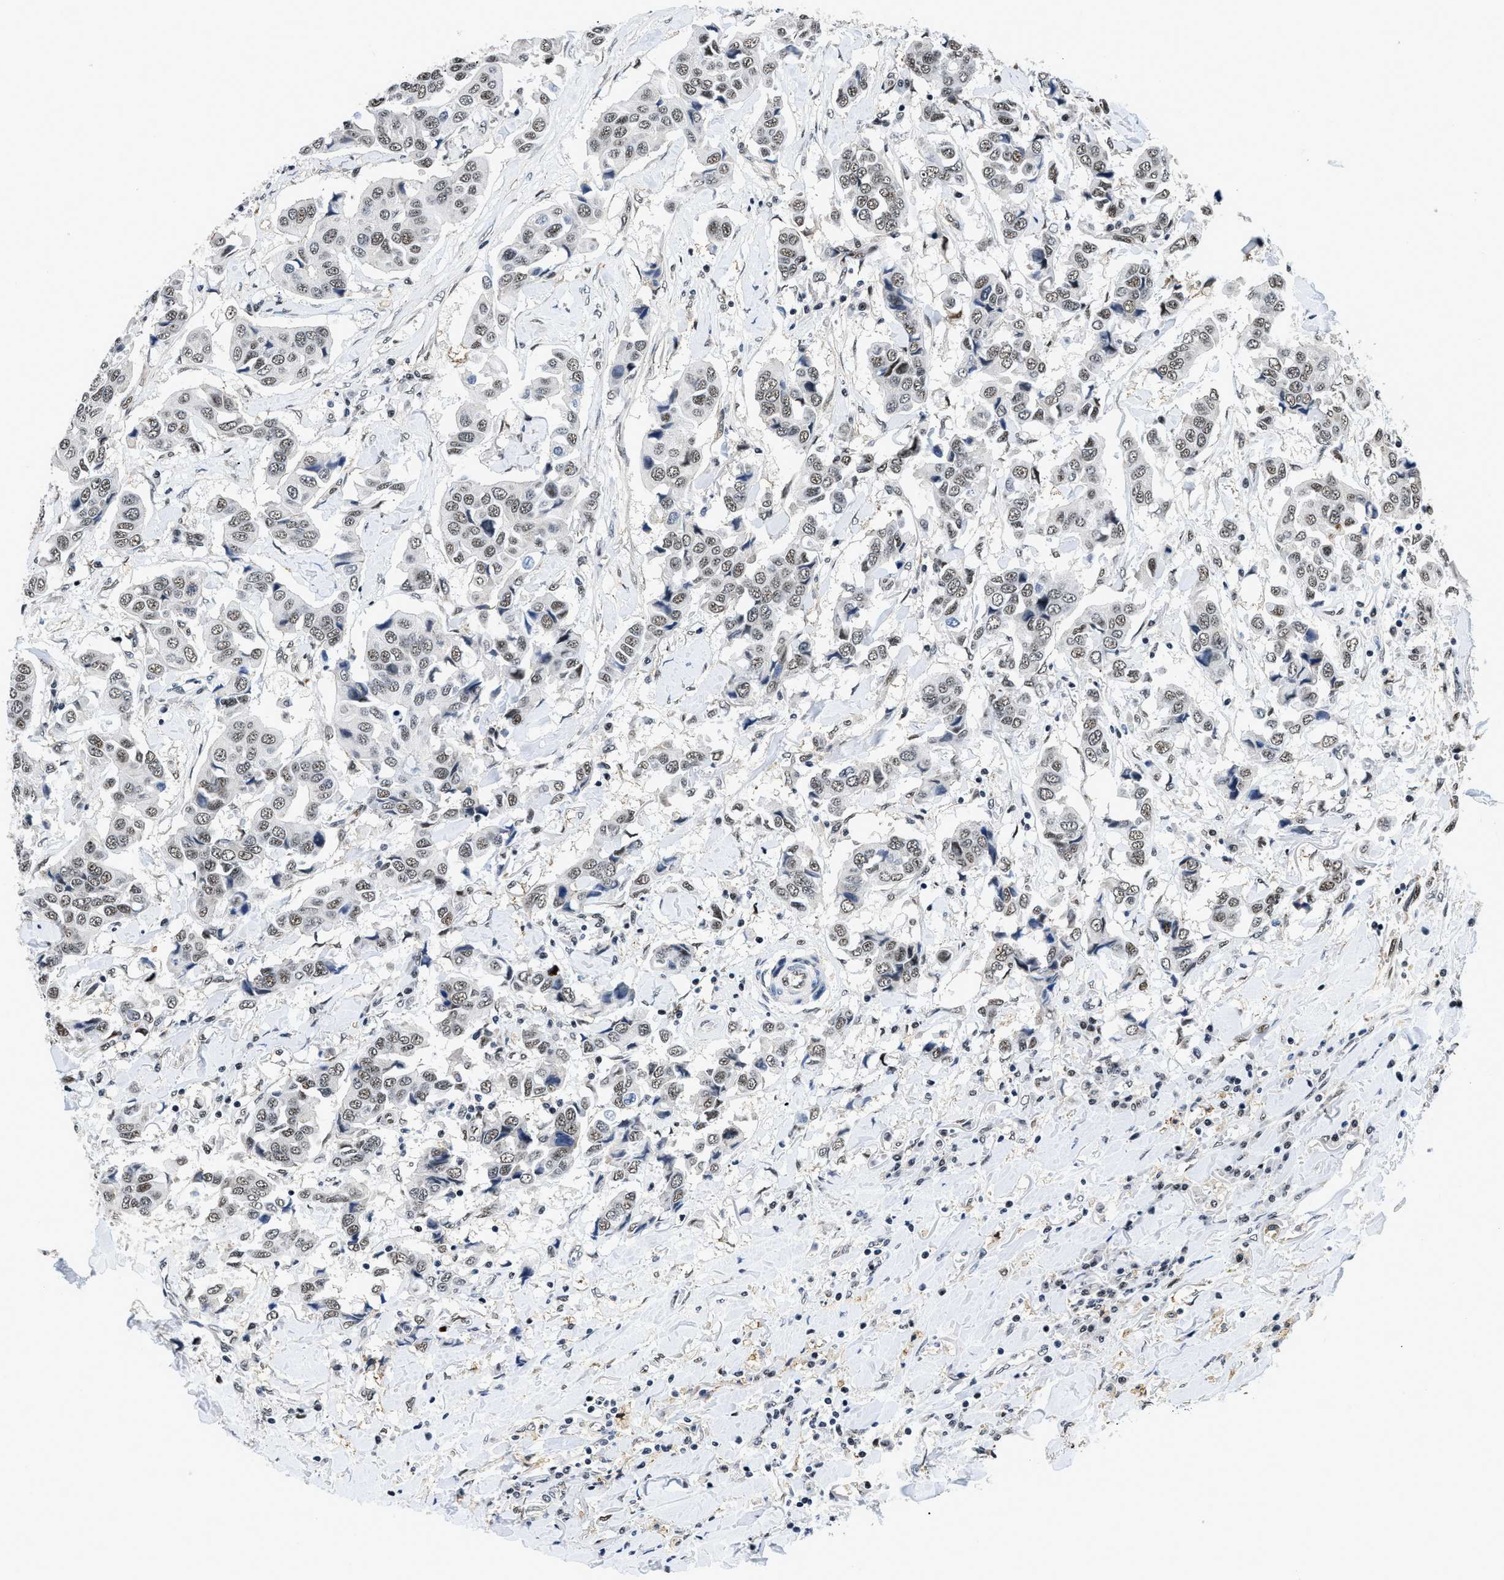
{"staining": {"intensity": "weak", "quantity": ">75%", "location": "nuclear"}, "tissue": "breast cancer", "cell_type": "Tumor cells", "image_type": "cancer", "snomed": [{"axis": "morphology", "description": "Duct carcinoma"}, {"axis": "topography", "description": "Breast"}], "caption": "Weak nuclear protein expression is appreciated in approximately >75% of tumor cells in intraductal carcinoma (breast).", "gene": "HNRNPH2", "patient": {"sex": "female", "age": 80}}